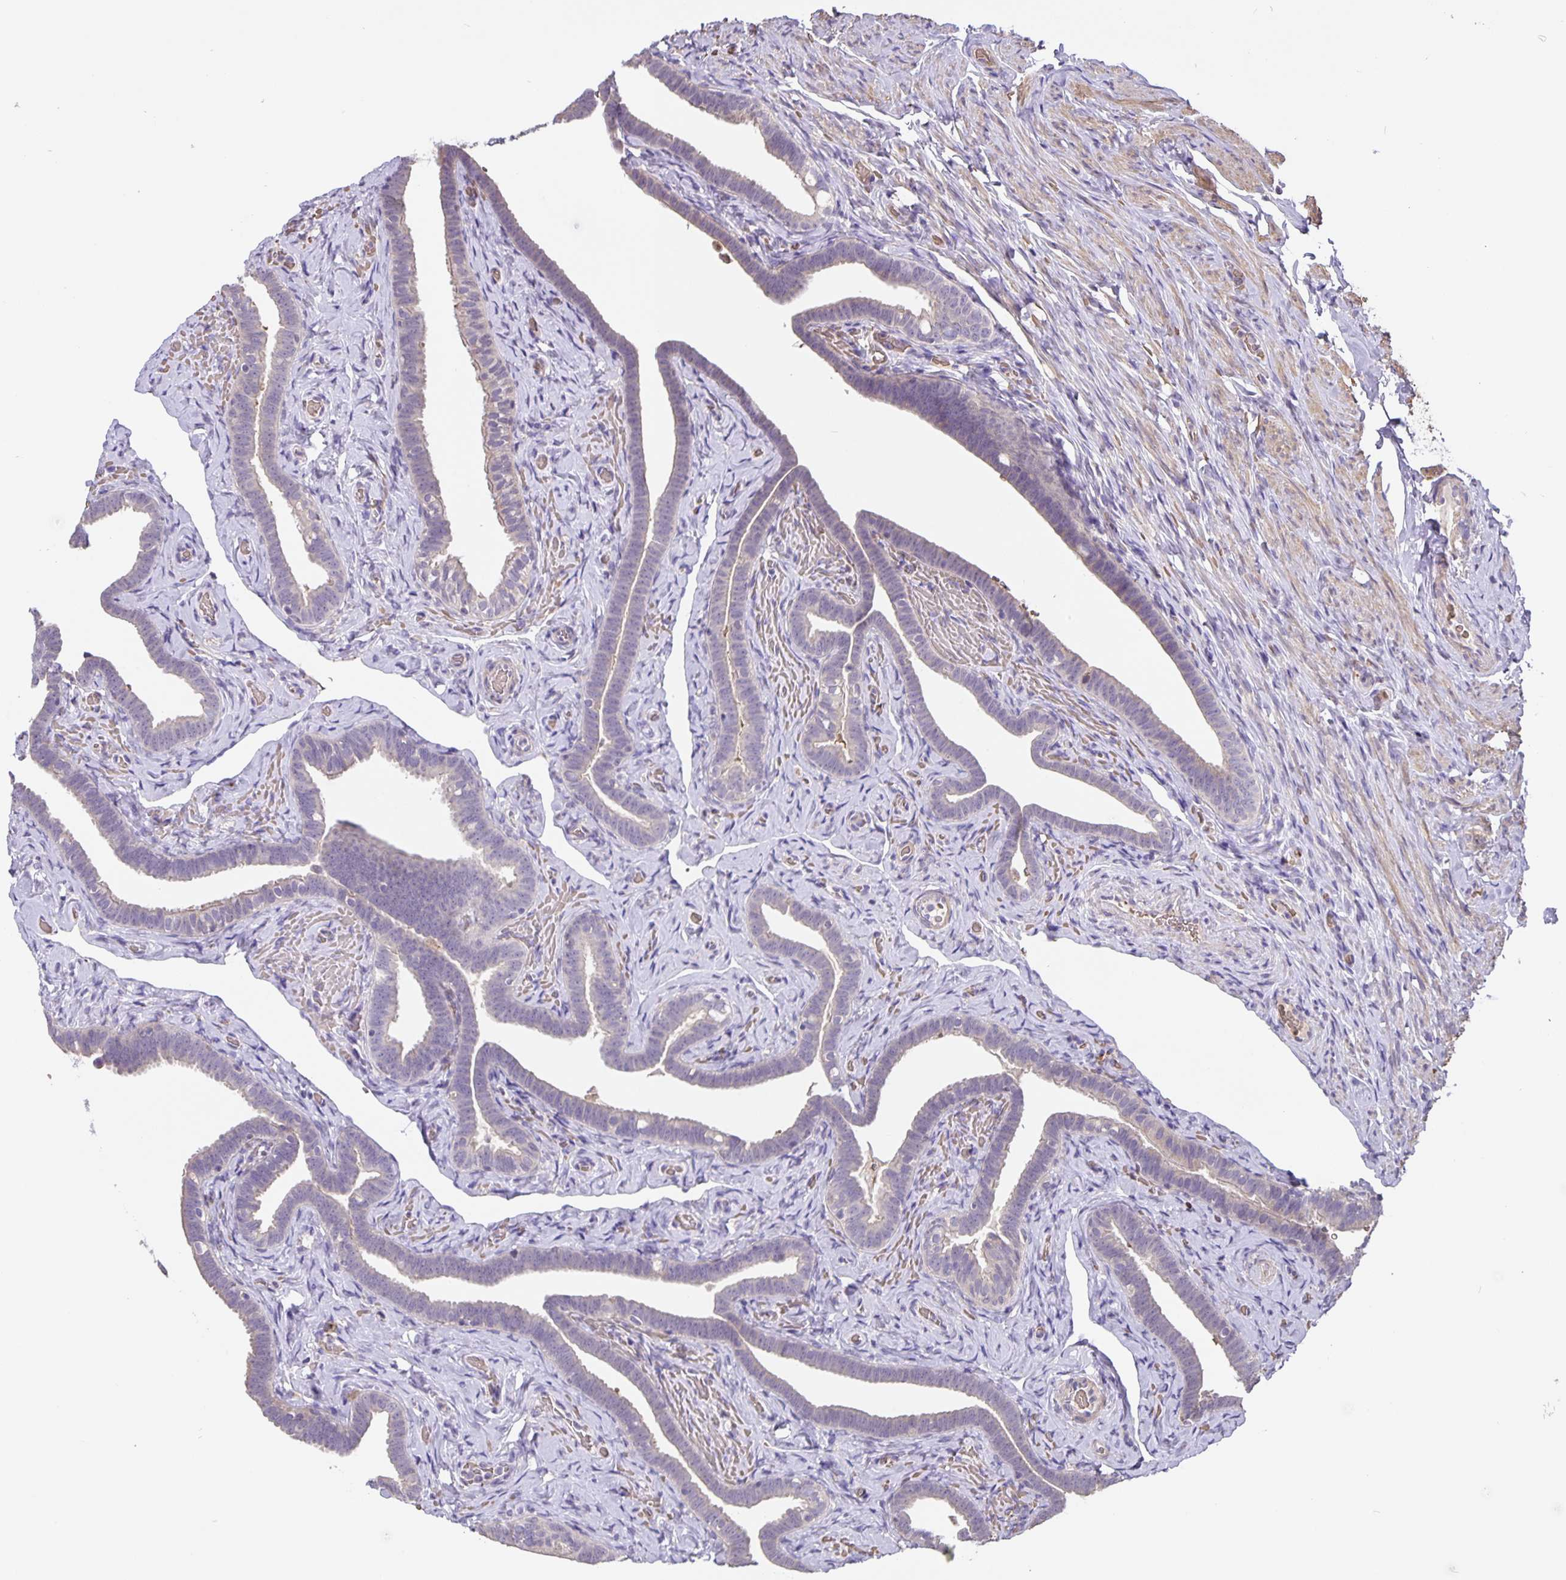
{"staining": {"intensity": "moderate", "quantity": "<25%", "location": "cytoplasmic/membranous"}, "tissue": "fallopian tube", "cell_type": "Glandular cells", "image_type": "normal", "snomed": [{"axis": "morphology", "description": "Normal tissue, NOS"}, {"axis": "topography", "description": "Fallopian tube"}], "caption": "Immunohistochemistry (IHC) image of normal fallopian tube stained for a protein (brown), which displays low levels of moderate cytoplasmic/membranous staining in approximately <25% of glandular cells.", "gene": "TMEM71", "patient": {"sex": "female", "age": 69}}